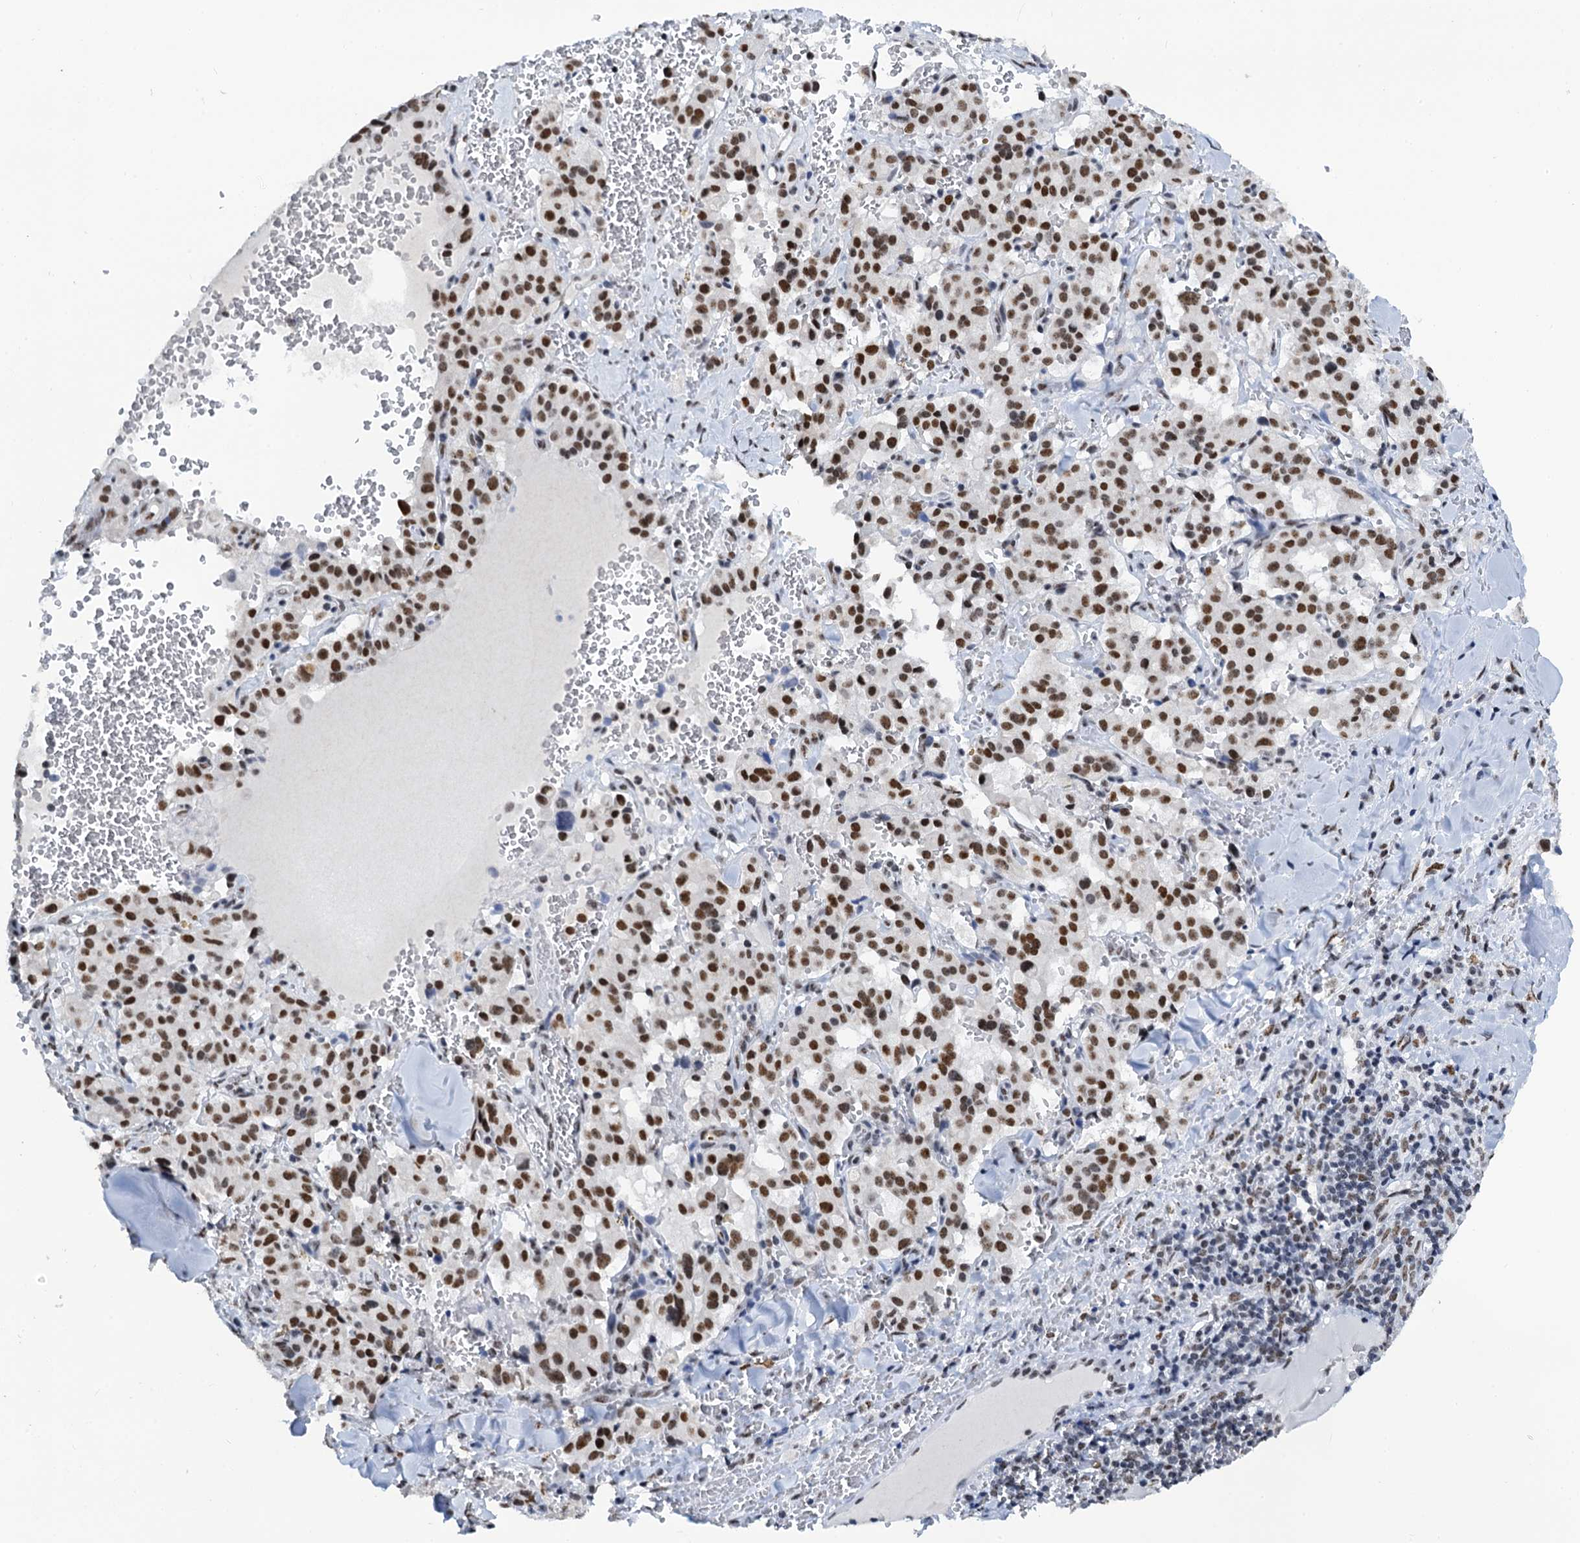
{"staining": {"intensity": "strong", "quantity": ">75%", "location": "nuclear"}, "tissue": "pancreatic cancer", "cell_type": "Tumor cells", "image_type": "cancer", "snomed": [{"axis": "morphology", "description": "Adenocarcinoma, NOS"}, {"axis": "topography", "description": "Pancreas"}], "caption": "Immunohistochemical staining of human pancreatic adenocarcinoma exhibits strong nuclear protein positivity in approximately >75% of tumor cells.", "gene": "SLTM", "patient": {"sex": "male", "age": 65}}